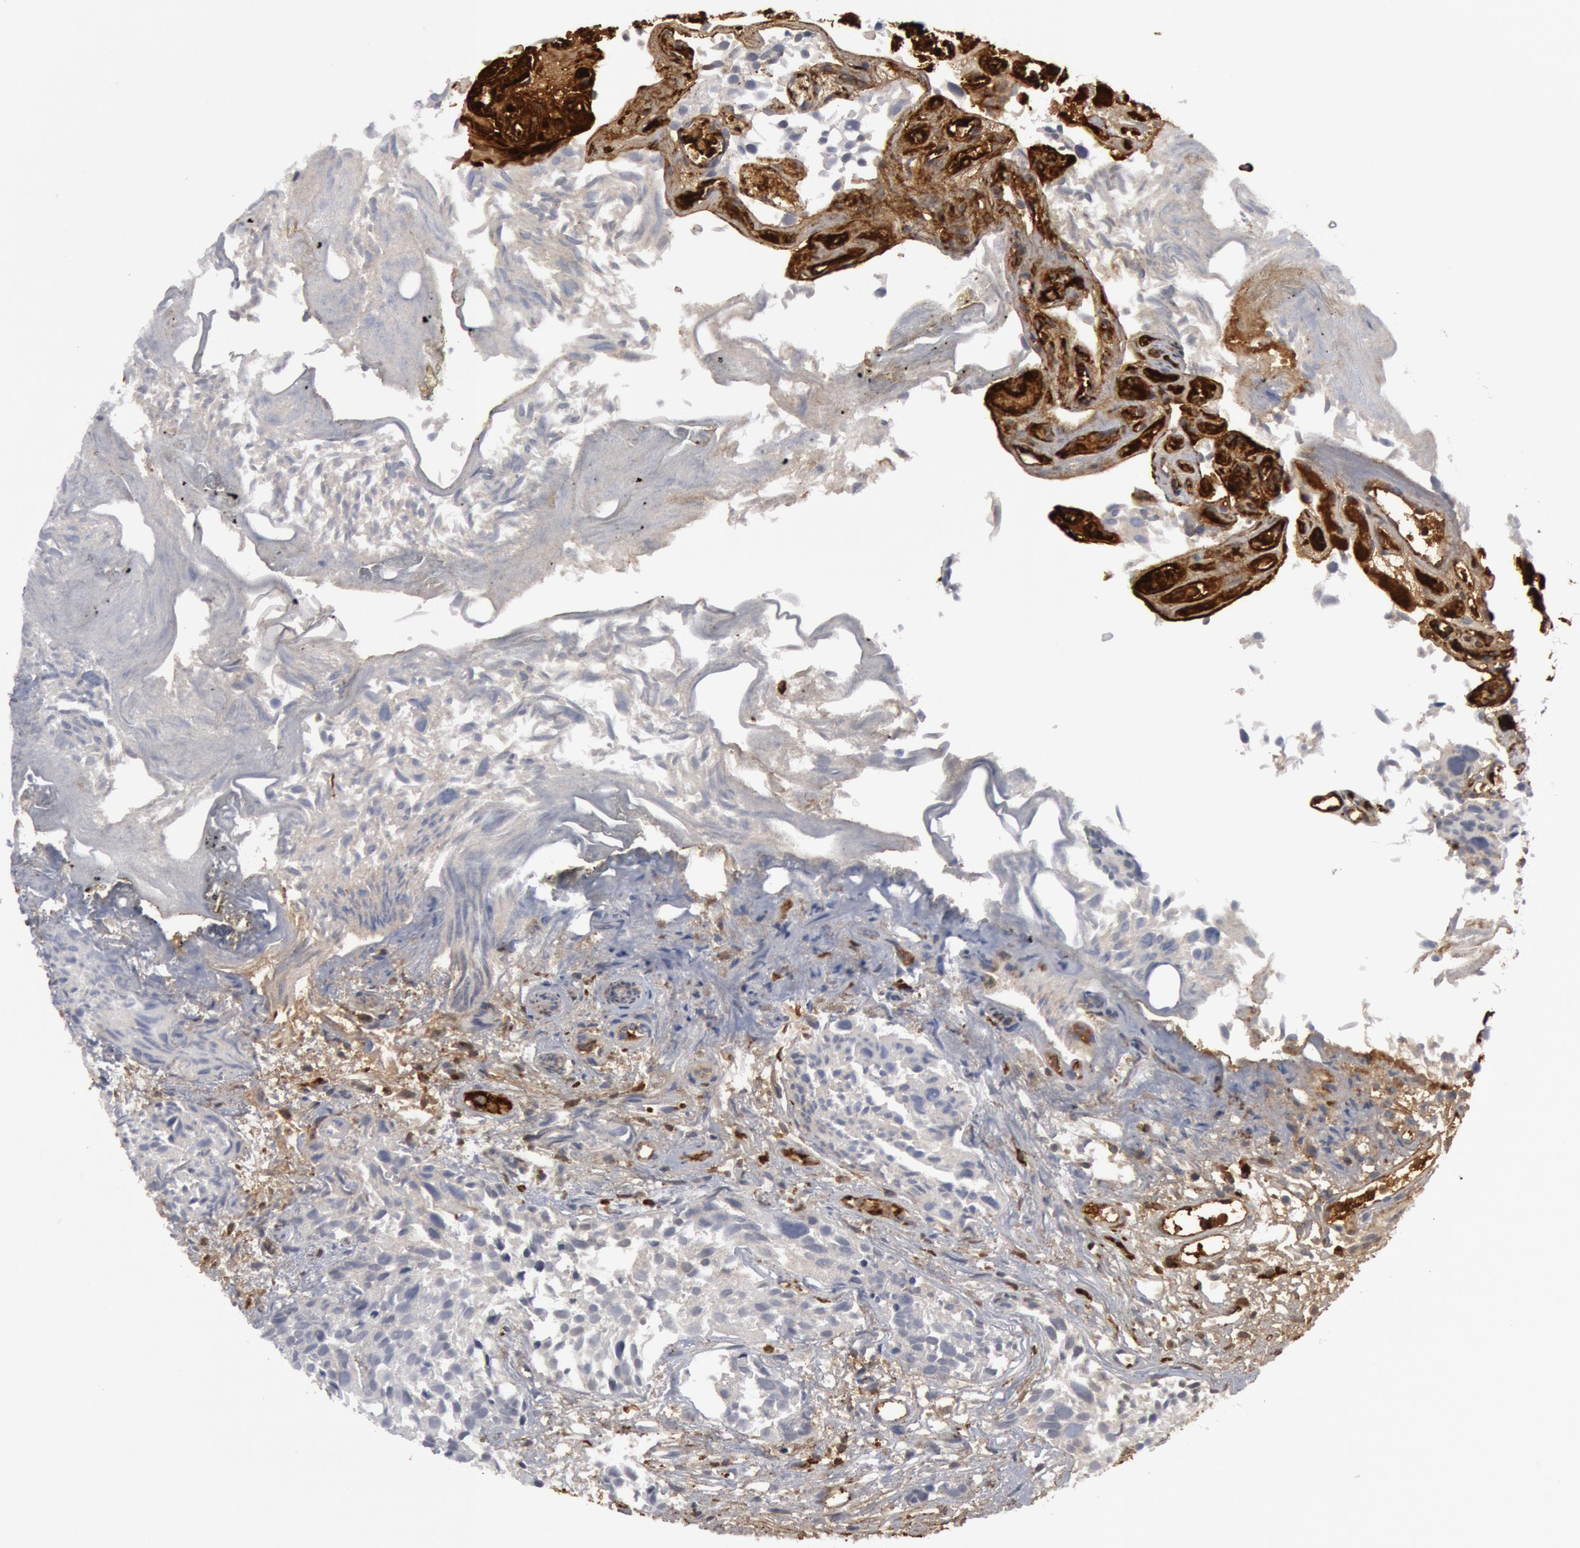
{"staining": {"intensity": "negative", "quantity": "none", "location": "none"}, "tissue": "urothelial cancer", "cell_type": "Tumor cells", "image_type": "cancer", "snomed": [{"axis": "morphology", "description": "Urothelial carcinoma, High grade"}, {"axis": "topography", "description": "Urinary bladder"}], "caption": "A high-resolution photomicrograph shows immunohistochemistry staining of urothelial carcinoma (high-grade), which reveals no significant expression in tumor cells.", "gene": "C1QC", "patient": {"sex": "female", "age": 78}}